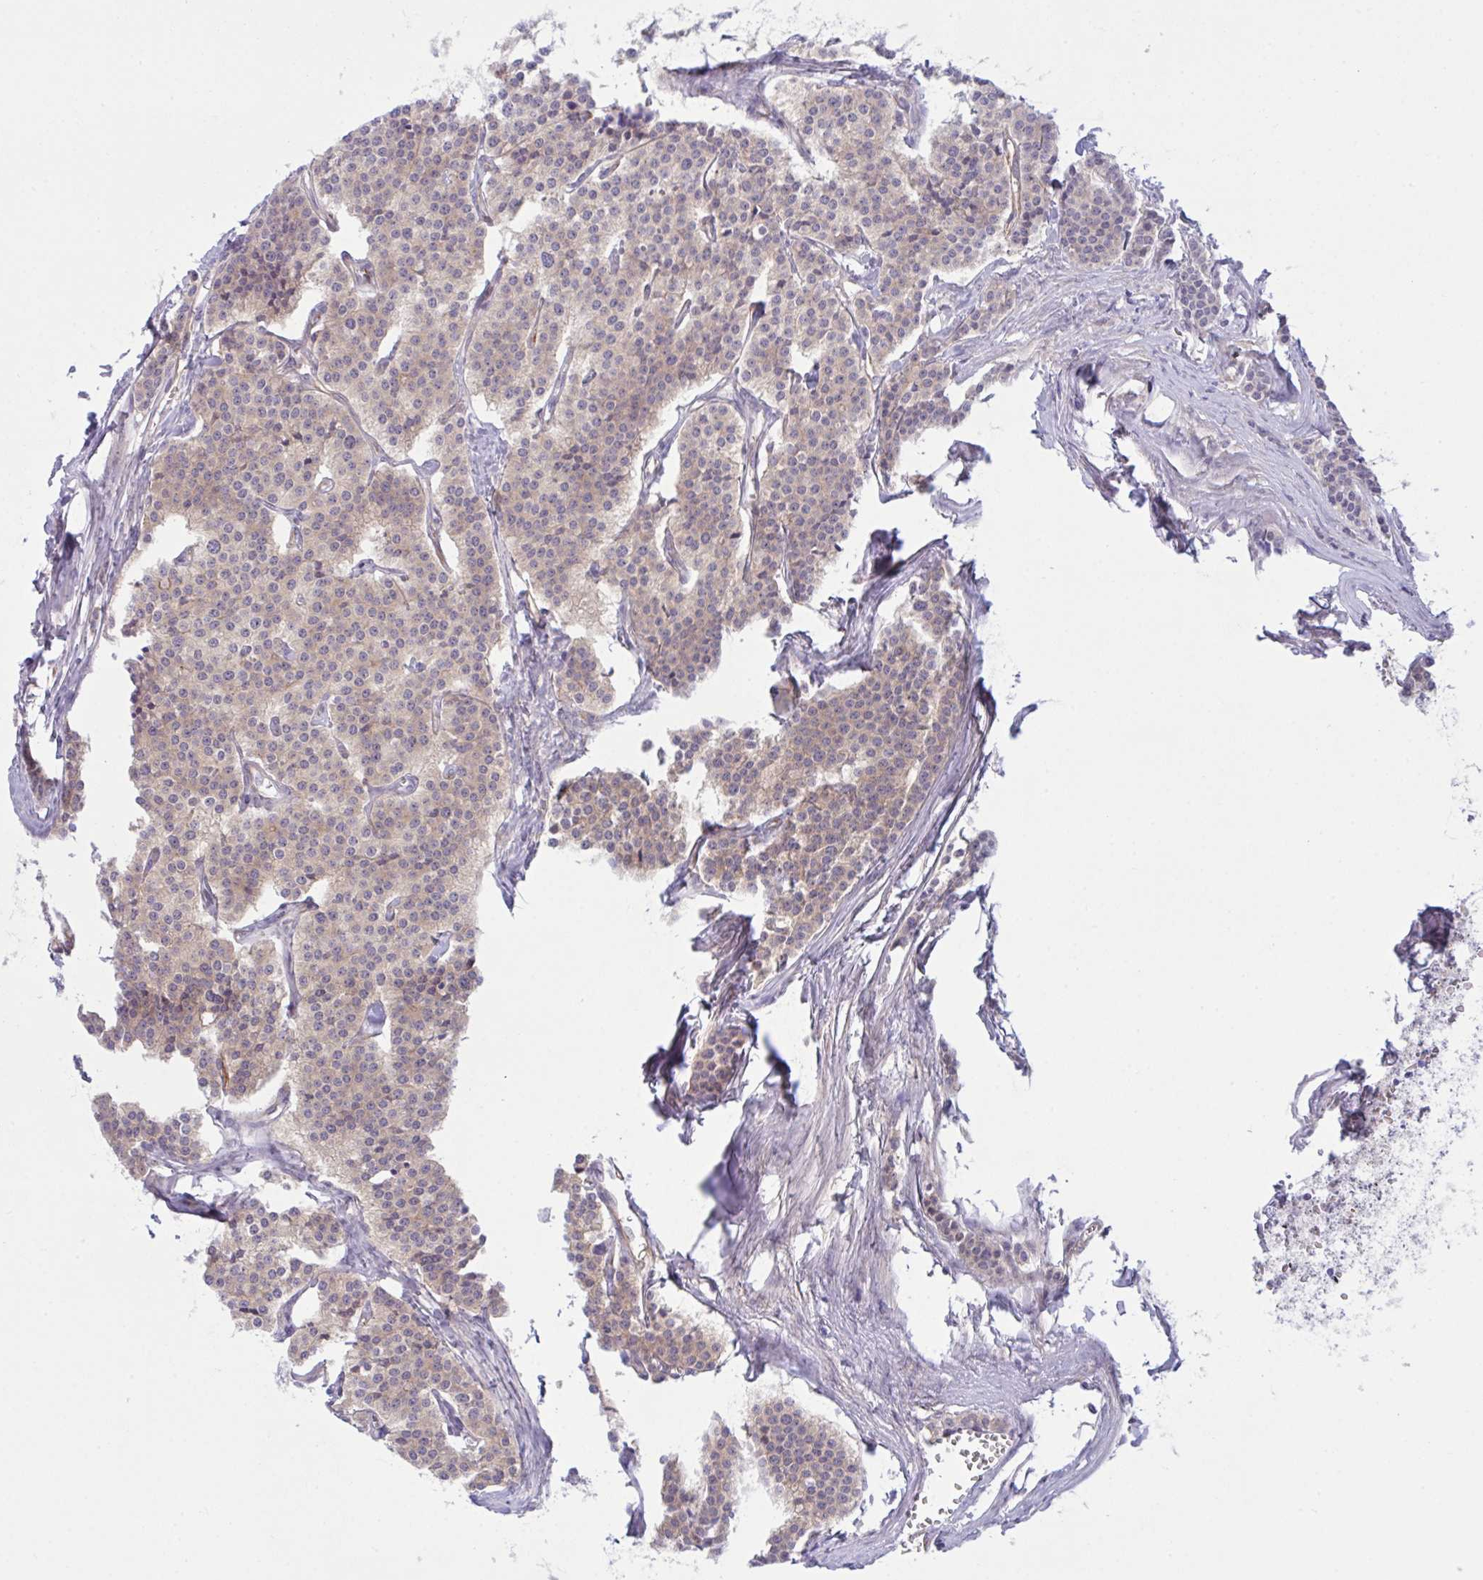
{"staining": {"intensity": "weak", "quantity": ">75%", "location": "cytoplasmic/membranous"}, "tissue": "carcinoid", "cell_type": "Tumor cells", "image_type": "cancer", "snomed": [{"axis": "morphology", "description": "Carcinoid, malignant, NOS"}, {"axis": "topography", "description": "Small intestine"}], "caption": "A histopathology image showing weak cytoplasmic/membranous positivity in about >75% of tumor cells in carcinoid, as visualized by brown immunohistochemical staining.", "gene": "PRRT4", "patient": {"sex": "male", "age": 63}}